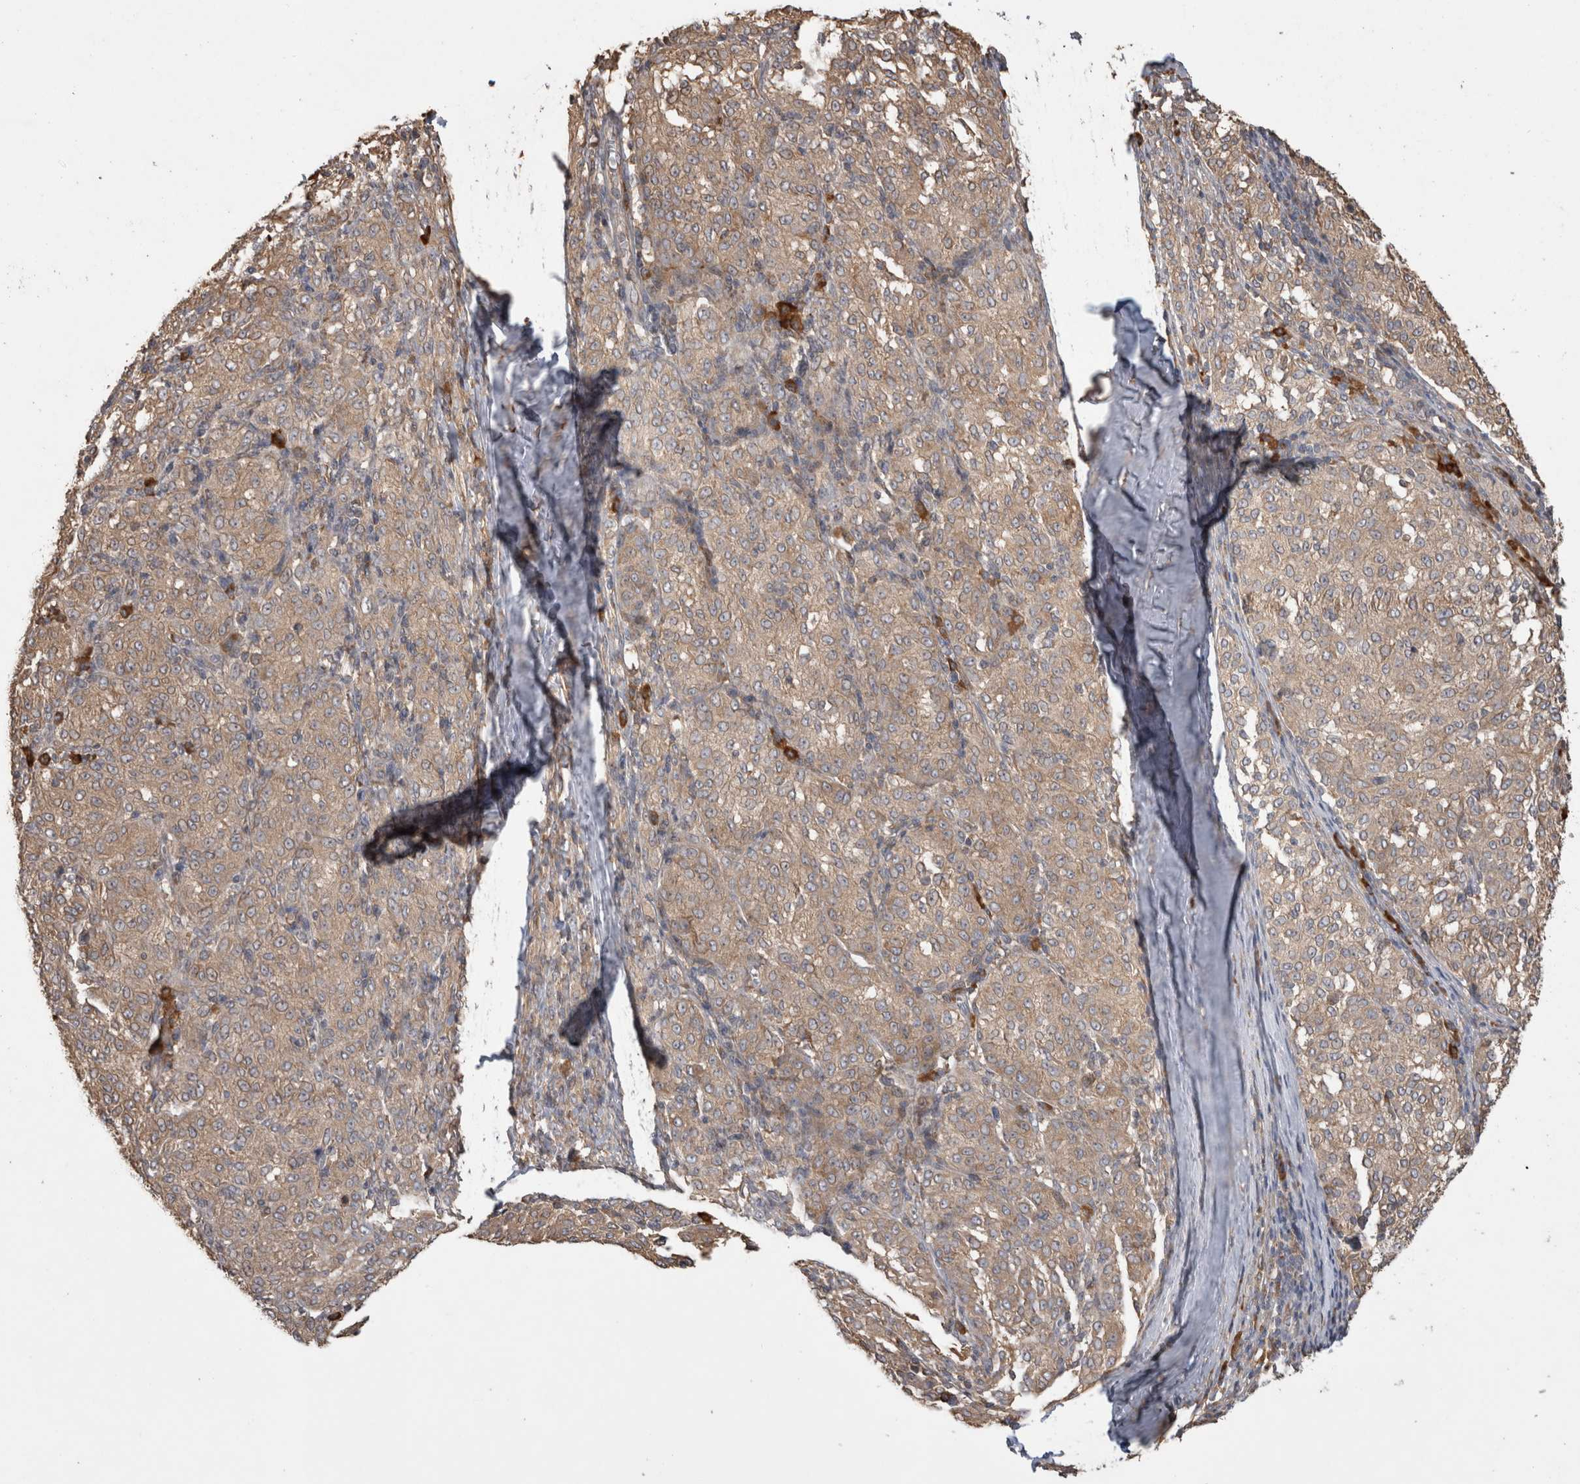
{"staining": {"intensity": "weak", "quantity": ">75%", "location": "cytoplasmic/membranous"}, "tissue": "melanoma", "cell_type": "Tumor cells", "image_type": "cancer", "snomed": [{"axis": "morphology", "description": "Malignant melanoma, NOS"}, {"axis": "topography", "description": "Skin"}], "caption": "Malignant melanoma stained with immunohistochemistry (IHC) exhibits weak cytoplasmic/membranous positivity in about >75% of tumor cells.", "gene": "TBCE", "patient": {"sex": "female", "age": 72}}